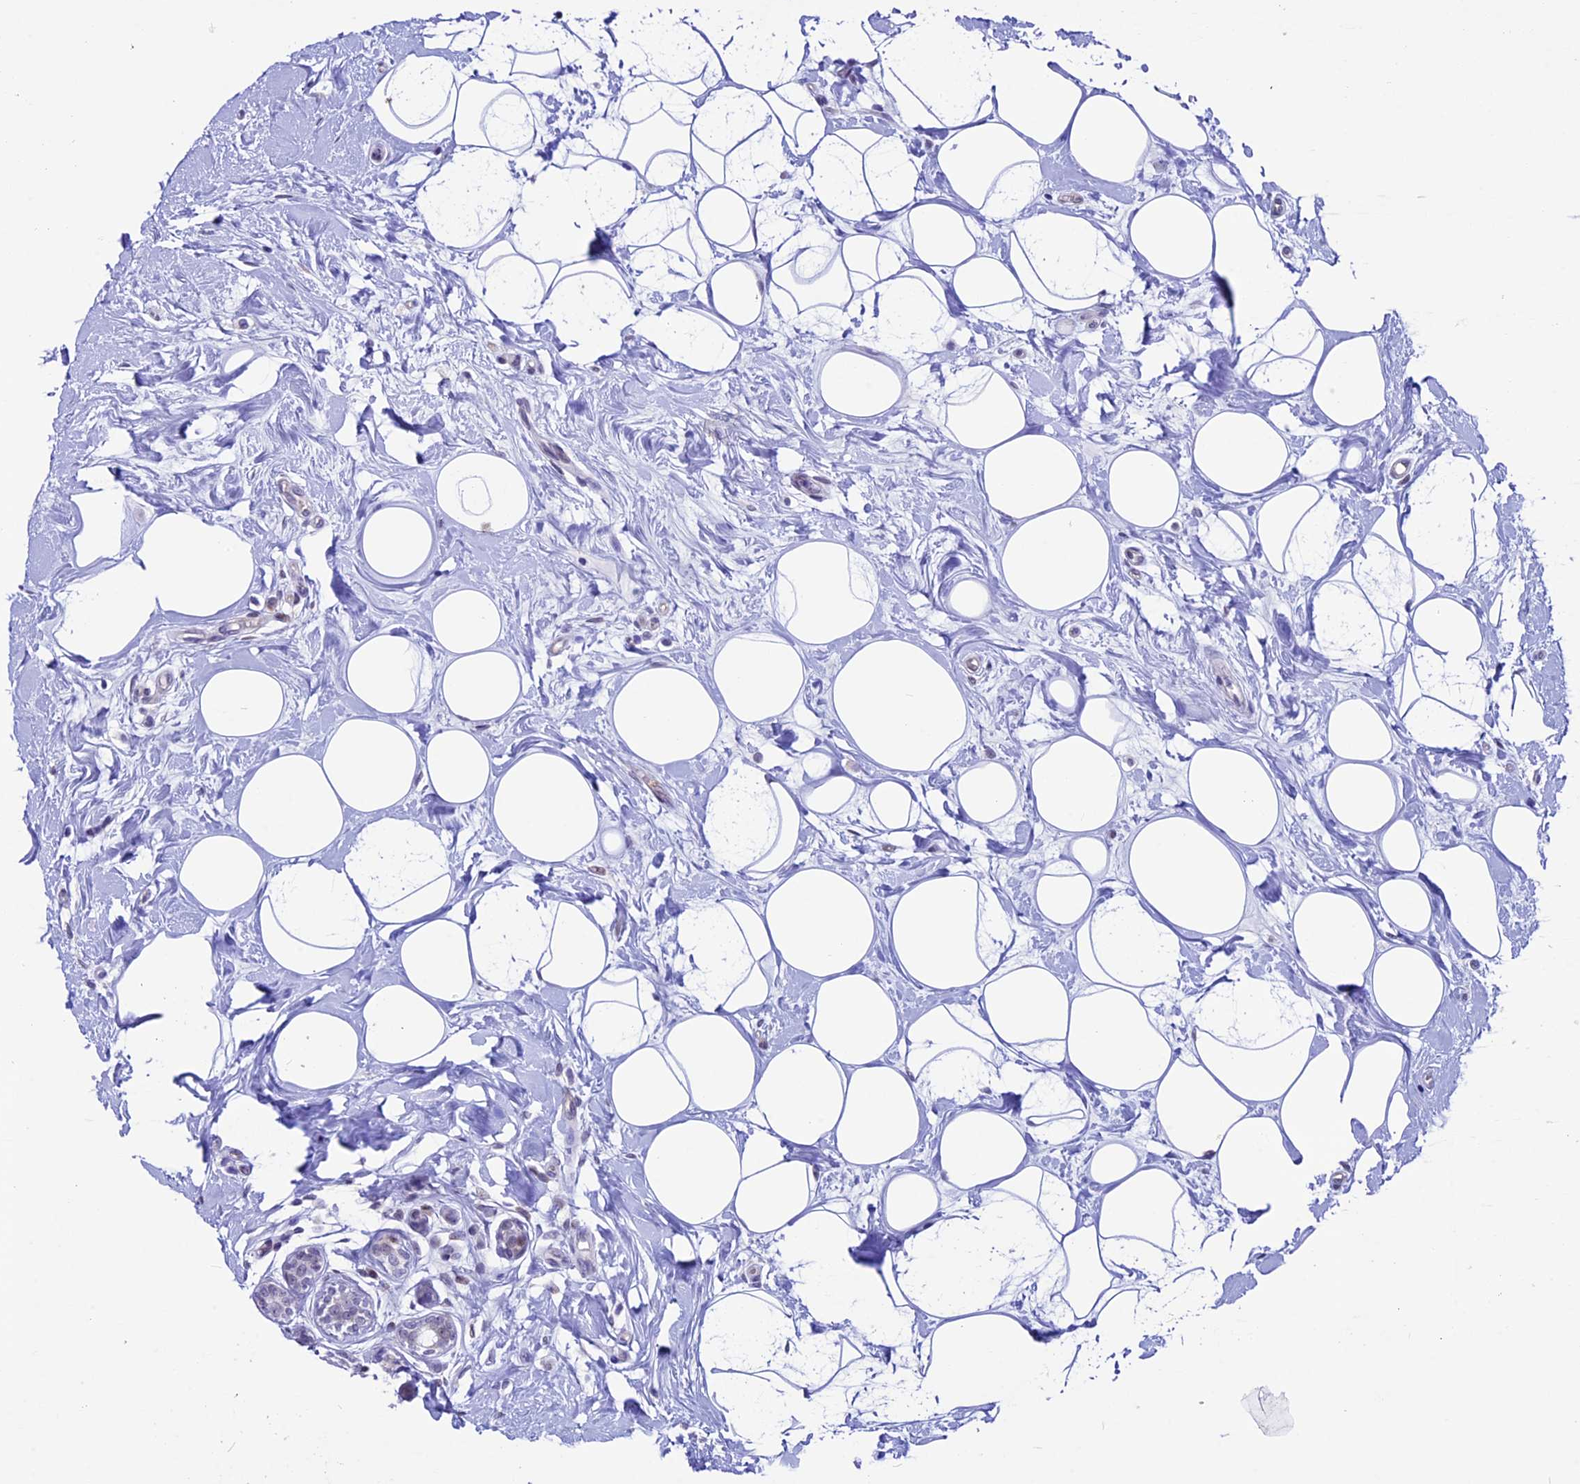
{"staining": {"intensity": "negative", "quantity": "none", "location": "none"}, "tissue": "breast cancer", "cell_type": "Tumor cells", "image_type": "cancer", "snomed": [{"axis": "morphology", "description": "Normal tissue, NOS"}, {"axis": "morphology", "description": "Duct carcinoma"}, {"axis": "topography", "description": "Breast"}], "caption": "Tumor cells are negative for protein expression in human breast cancer (invasive ductal carcinoma). (DAB immunohistochemistry, high magnification).", "gene": "TMEM171", "patient": {"sex": "female", "age": 39}}